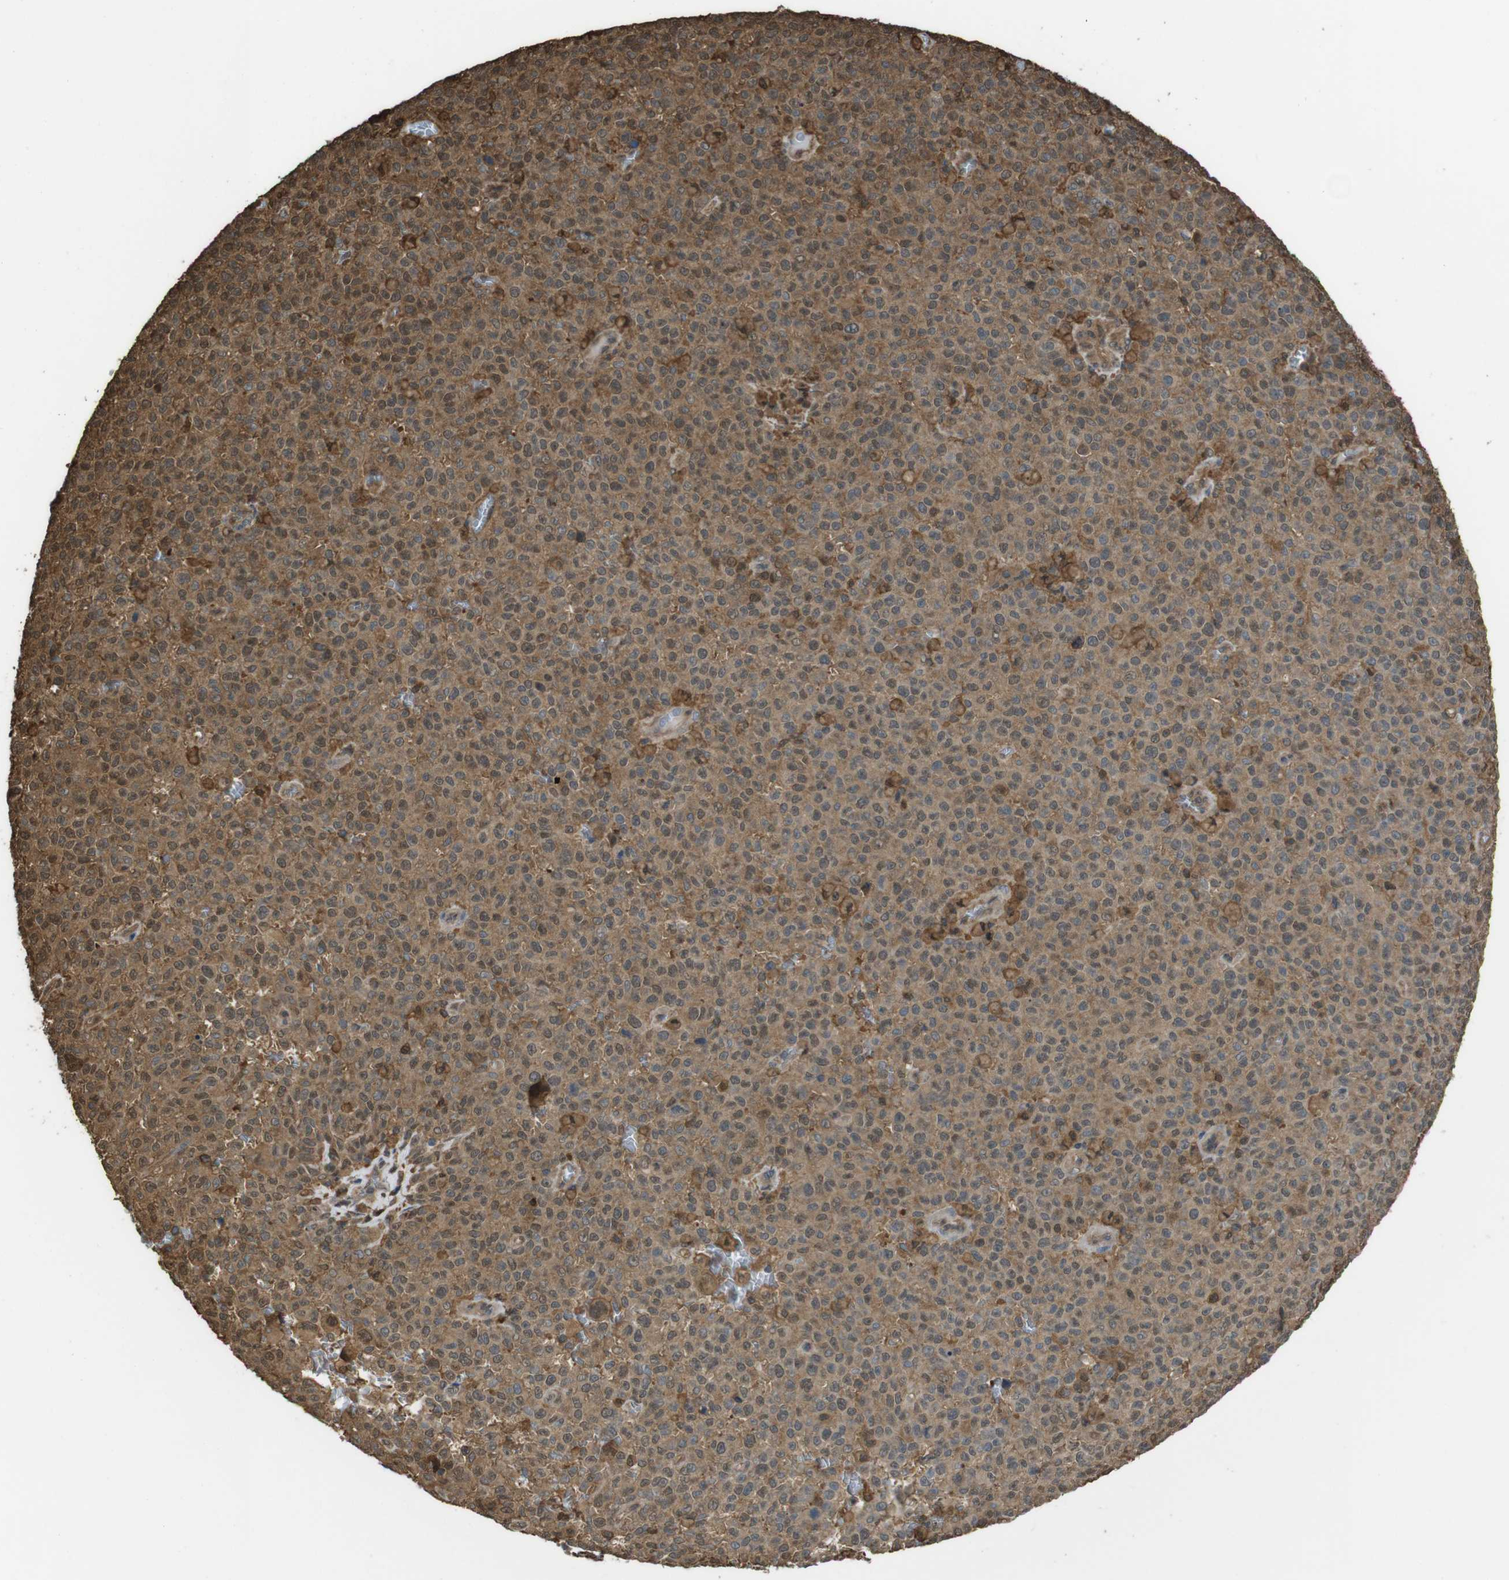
{"staining": {"intensity": "moderate", "quantity": ">75%", "location": "cytoplasmic/membranous"}, "tissue": "melanoma", "cell_type": "Tumor cells", "image_type": "cancer", "snomed": [{"axis": "morphology", "description": "Malignant melanoma, NOS"}, {"axis": "topography", "description": "Skin"}], "caption": "The photomicrograph displays immunohistochemical staining of malignant melanoma. There is moderate cytoplasmic/membranous expression is seen in about >75% of tumor cells. (DAB IHC, brown staining for protein, blue staining for nuclei).", "gene": "ARHGDIA", "patient": {"sex": "female", "age": 82}}